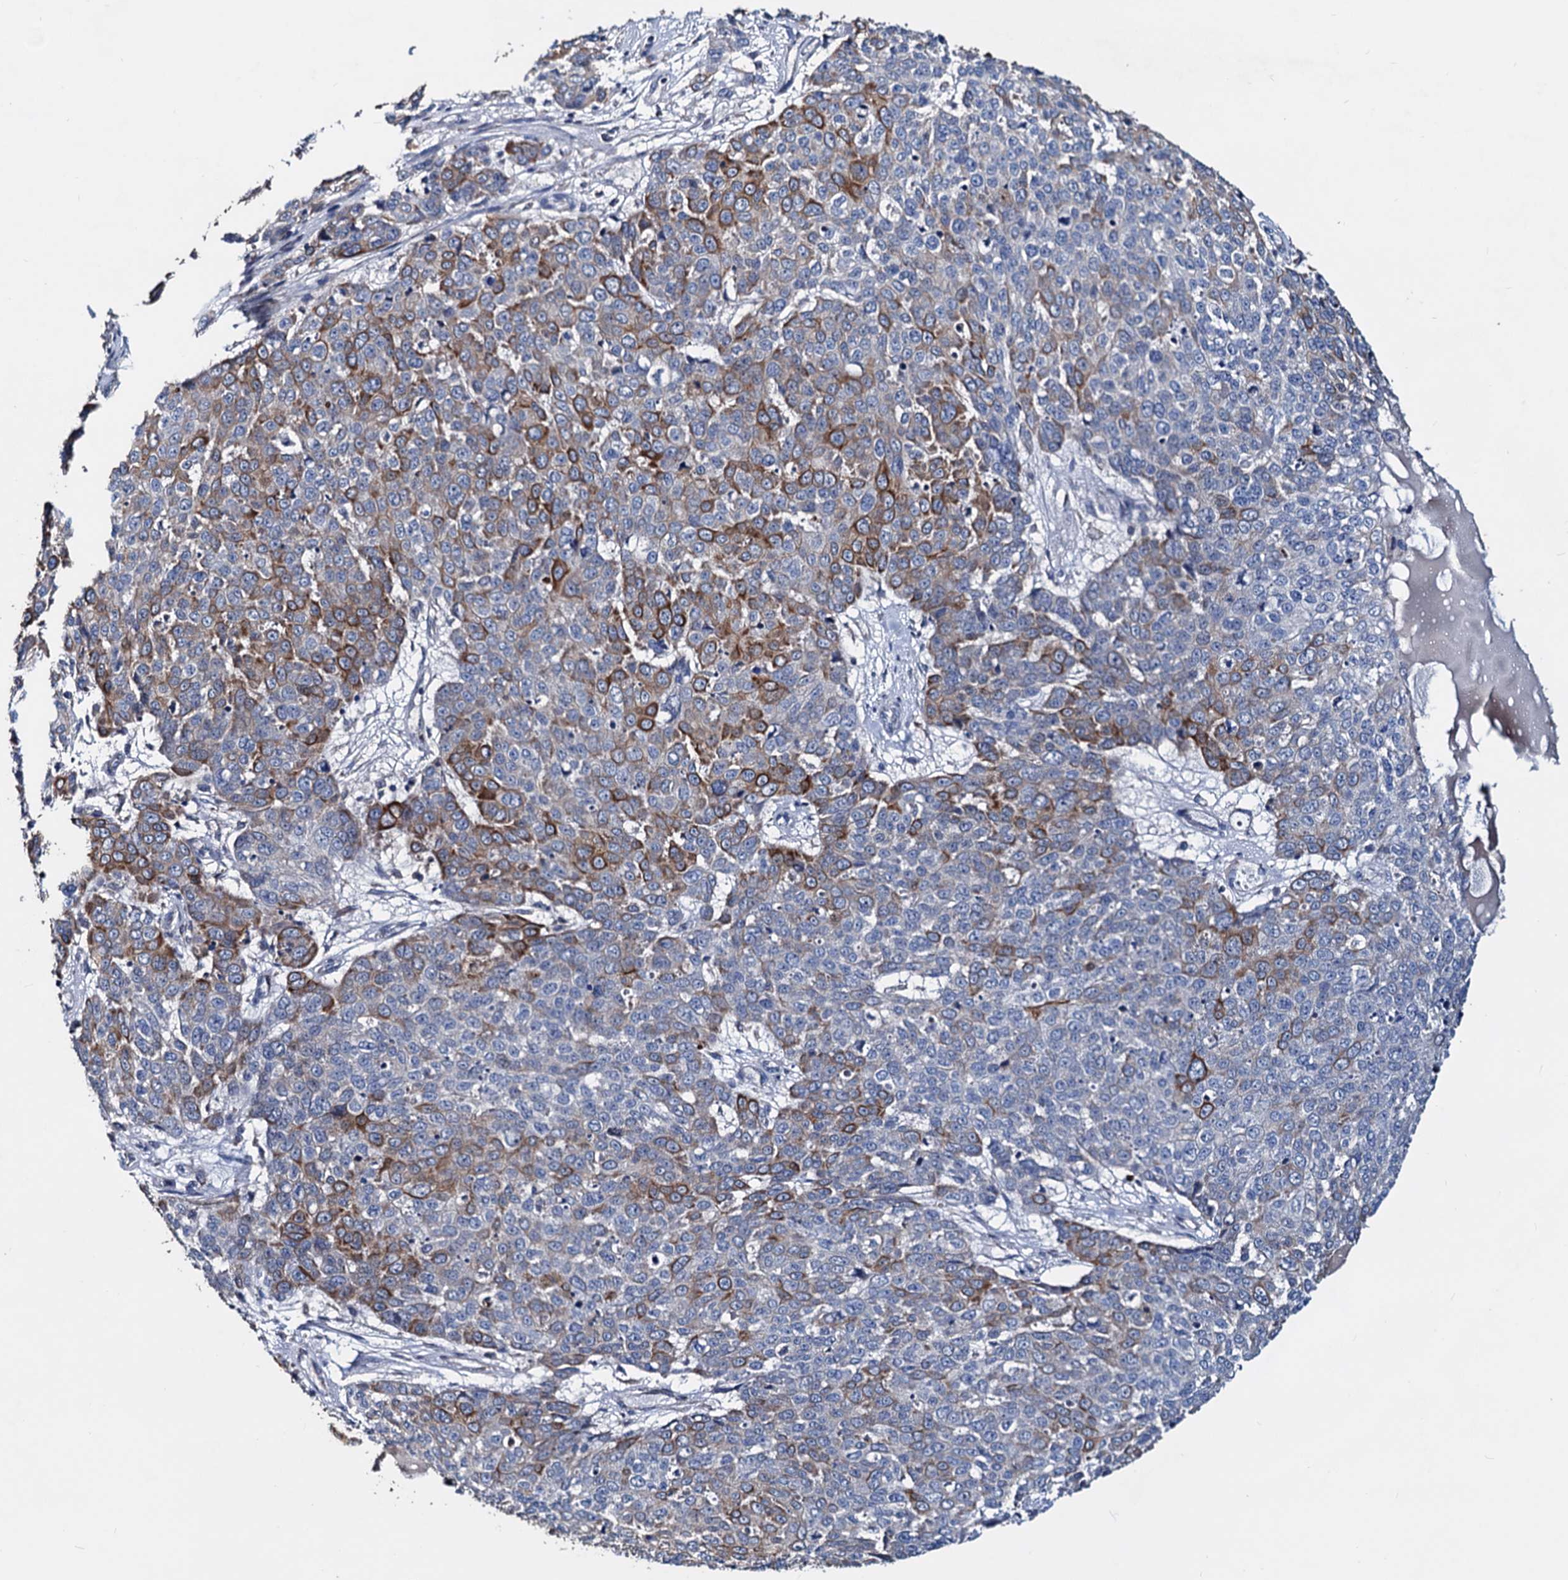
{"staining": {"intensity": "moderate", "quantity": "25%-75%", "location": "cytoplasmic/membranous"}, "tissue": "skin cancer", "cell_type": "Tumor cells", "image_type": "cancer", "snomed": [{"axis": "morphology", "description": "Squamous cell carcinoma, NOS"}, {"axis": "topography", "description": "Skin"}], "caption": "Immunohistochemistry (IHC) image of human squamous cell carcinoma (skin) stained for a protein (brown), which exhibits medium levels of moderate cytoplasmic/membranous expression in approximately 25%-75% of tumor cells.", "gene": "AKAP11", "patient": {"sex": "male", "age": 71}}